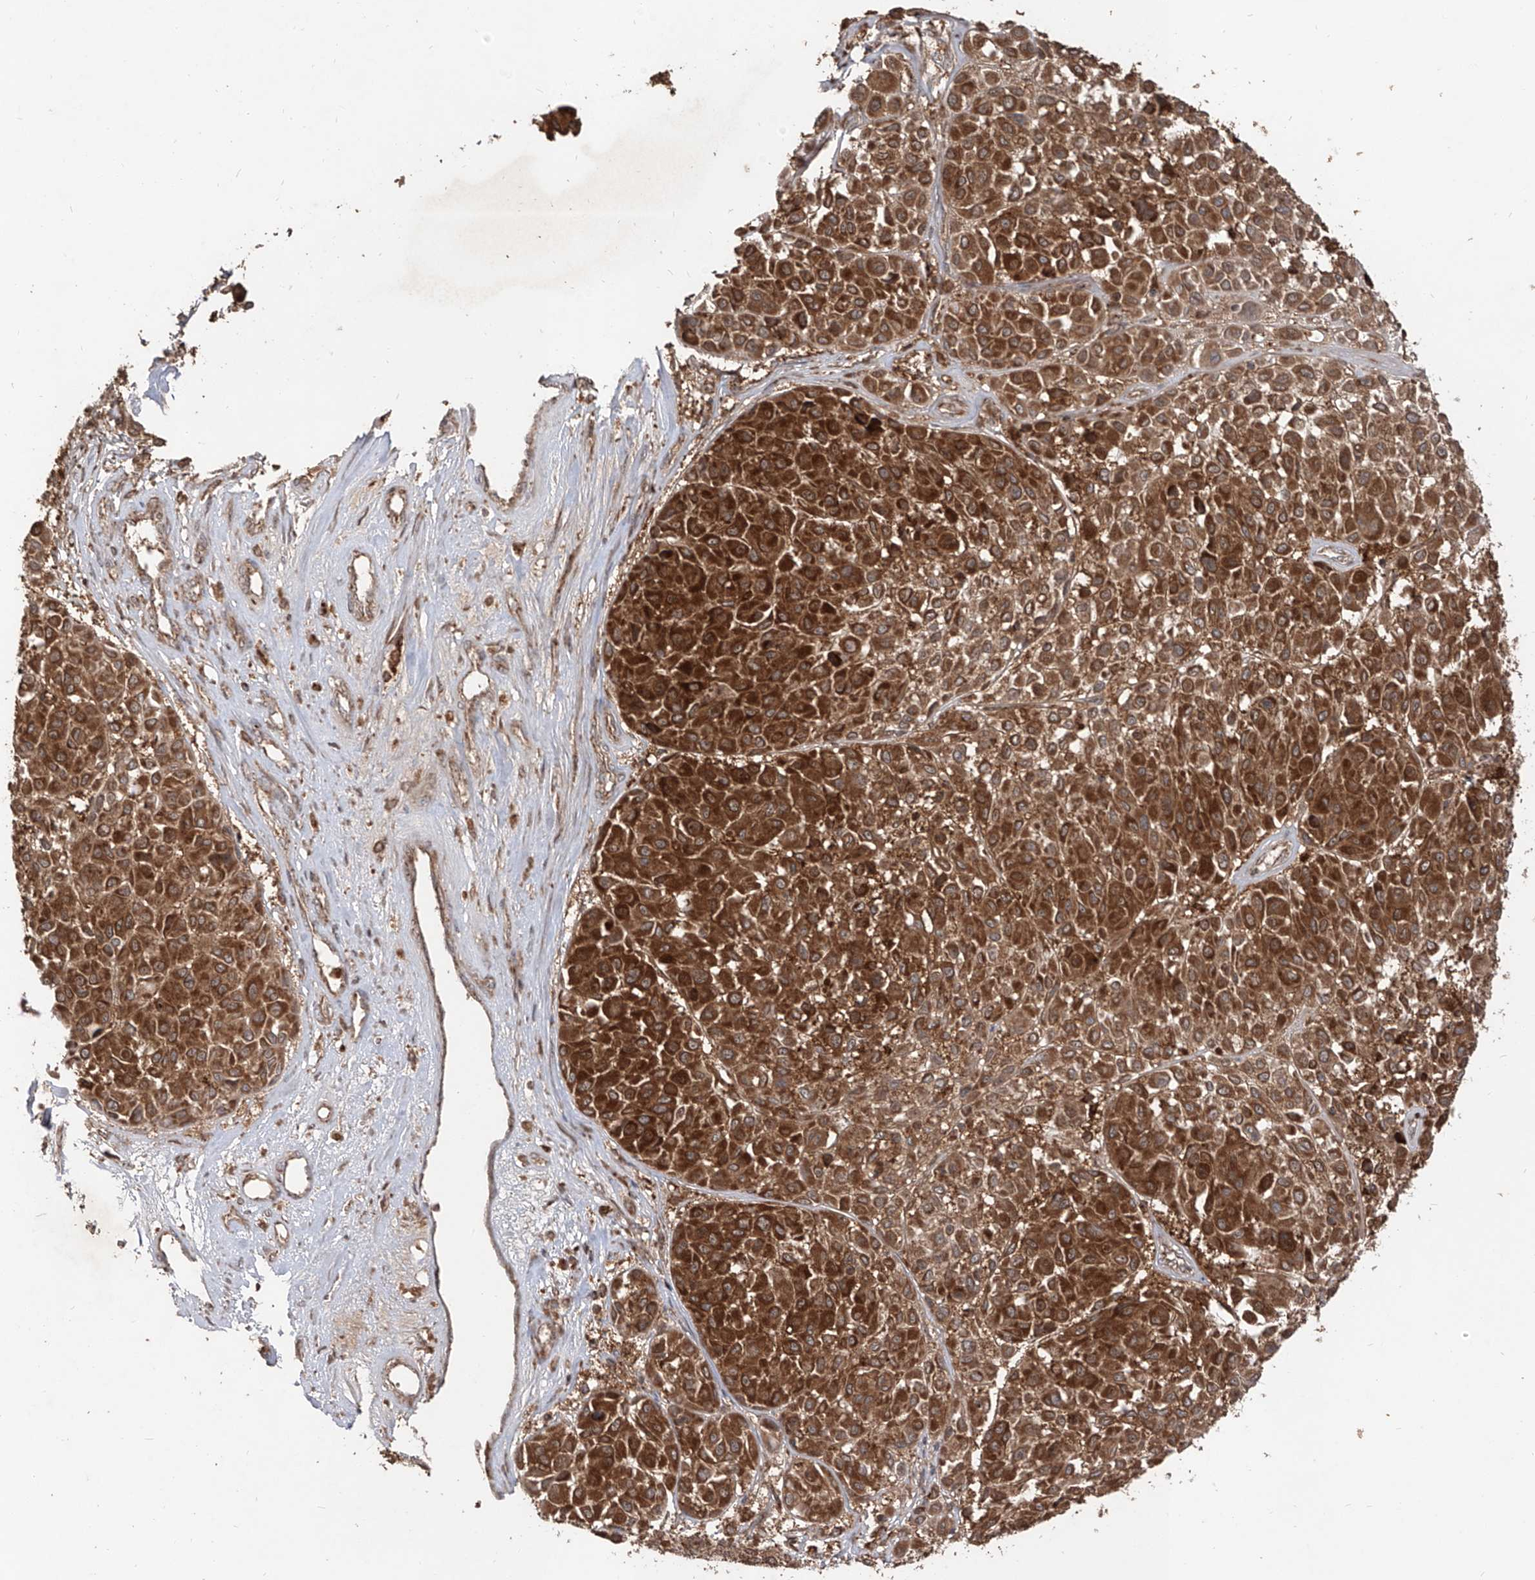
{"staining": {"intensity": "strong", "quantity": ">75%", "location": "cytoplasmic/membranous"}, "tissue": "melanoma", "cell_type": "Tumor cells", "image_type": "cancer", "snomed": [{"axis": "morphology", "description": "Malignant melanoma, Metastatic site"}, {"axis": "topography", "description": "Soft tissue"}], "caption": "Immunohistochemistry histopathology image of human melanoma stained for a protein (brown), which exhibits high levels of strong cytoplasmic/membranous staining in about >75% of tumor cells.", "gene": "AIM2", "patient": {"sex": "male", "age": 41}}